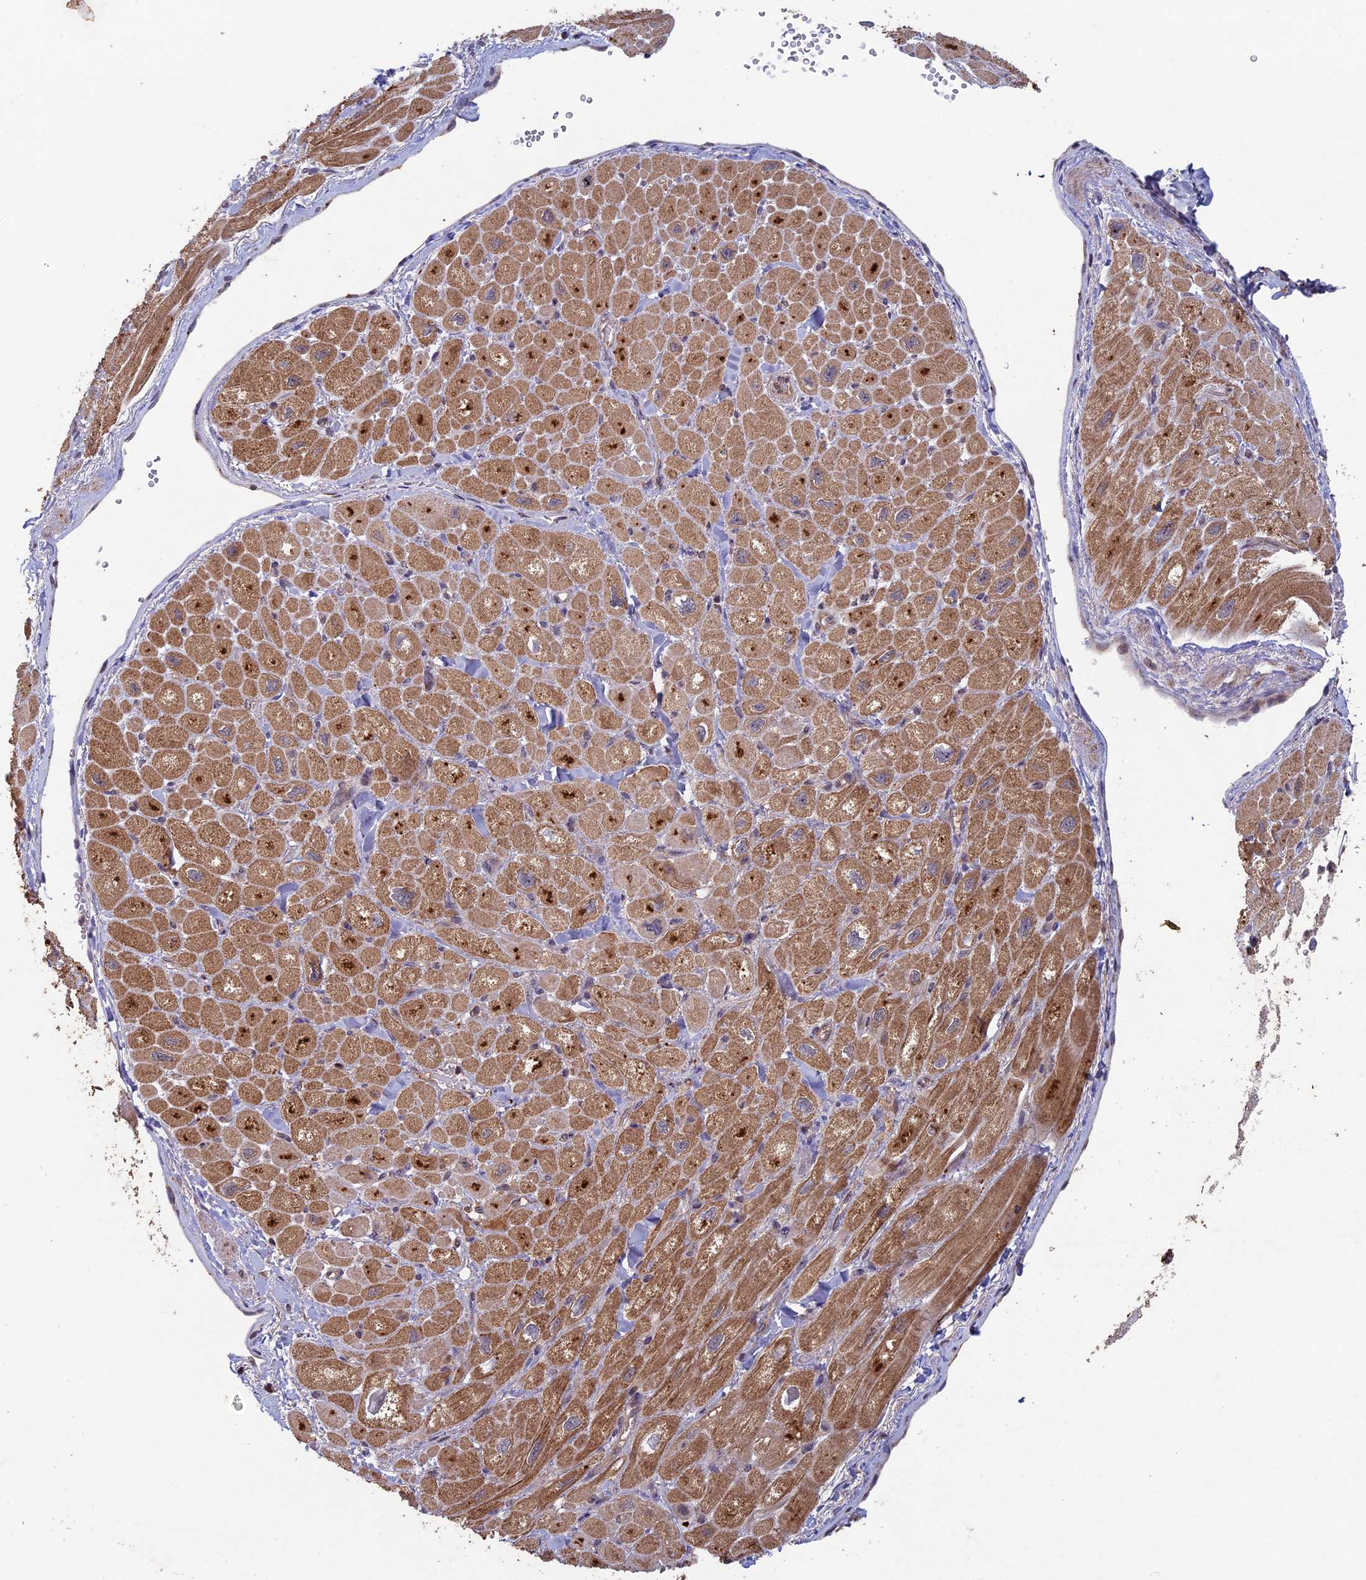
{"staining": {"intensity": "strong", "quantity": ">75%", "location": "cytoplasmic/membranous"}, "tissue": "heart muscle", "cell_type": "Cardiomyocytes", "image_type": "normal", "snomed": [{"axis": "morphology", "description": "Normal tissue, NOS"}, {"axis": "topography", "description": "Heart"}], "caption": "Heart muscle was stained to show a protein in brown. There is high levels of strong cytoplasmic/membranous expression in about >75% of cardiomyocytes. The staining was performed using DAB (3,3'-diaminobenzidine), with brown indicating positive protein expression. Nuclei are stained blue with hematoxylin.", "gene": "RCCD1", "patient": {"sex": "male", "age": 65}}